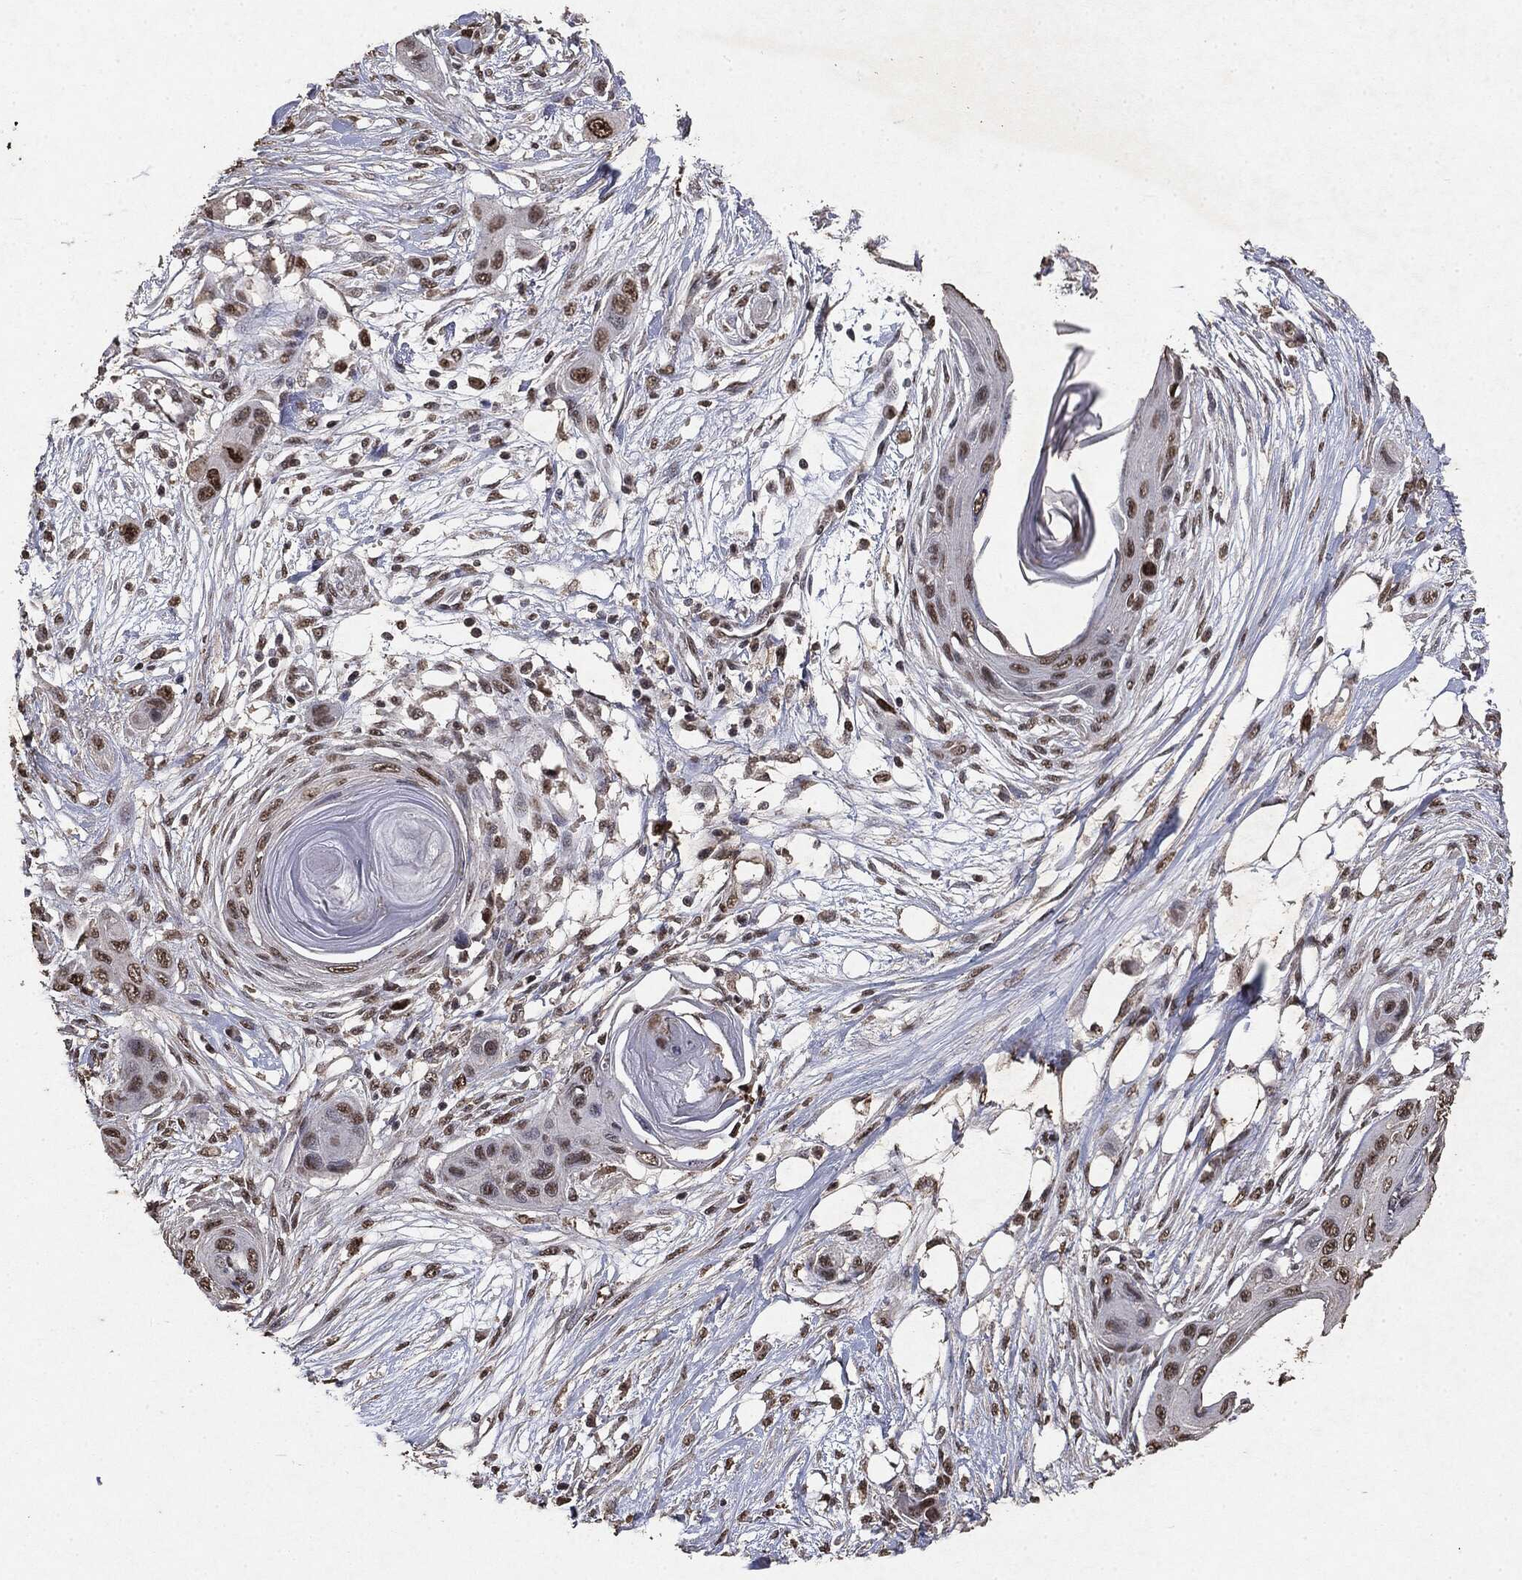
{"staining": {"intensity": "weak", "quantity": "25%-75%", "location": "nuclear"}, "tissue": "skin cancer", "cell_type": "Tumor cells", "image_type": "cancer", "snomed": [{"axis": "morphology", "description": "Squamous cell carcinoma, NOS"}, {"axis": "topography", "description": "Skin"}], "caption": "An image of human squamous cell carcinoma (skin) stained for a protein displays weak nuclear brown staining in tumor cells.", "gene": "RAD18", "patient": {"sex": "male", "age": 79}}